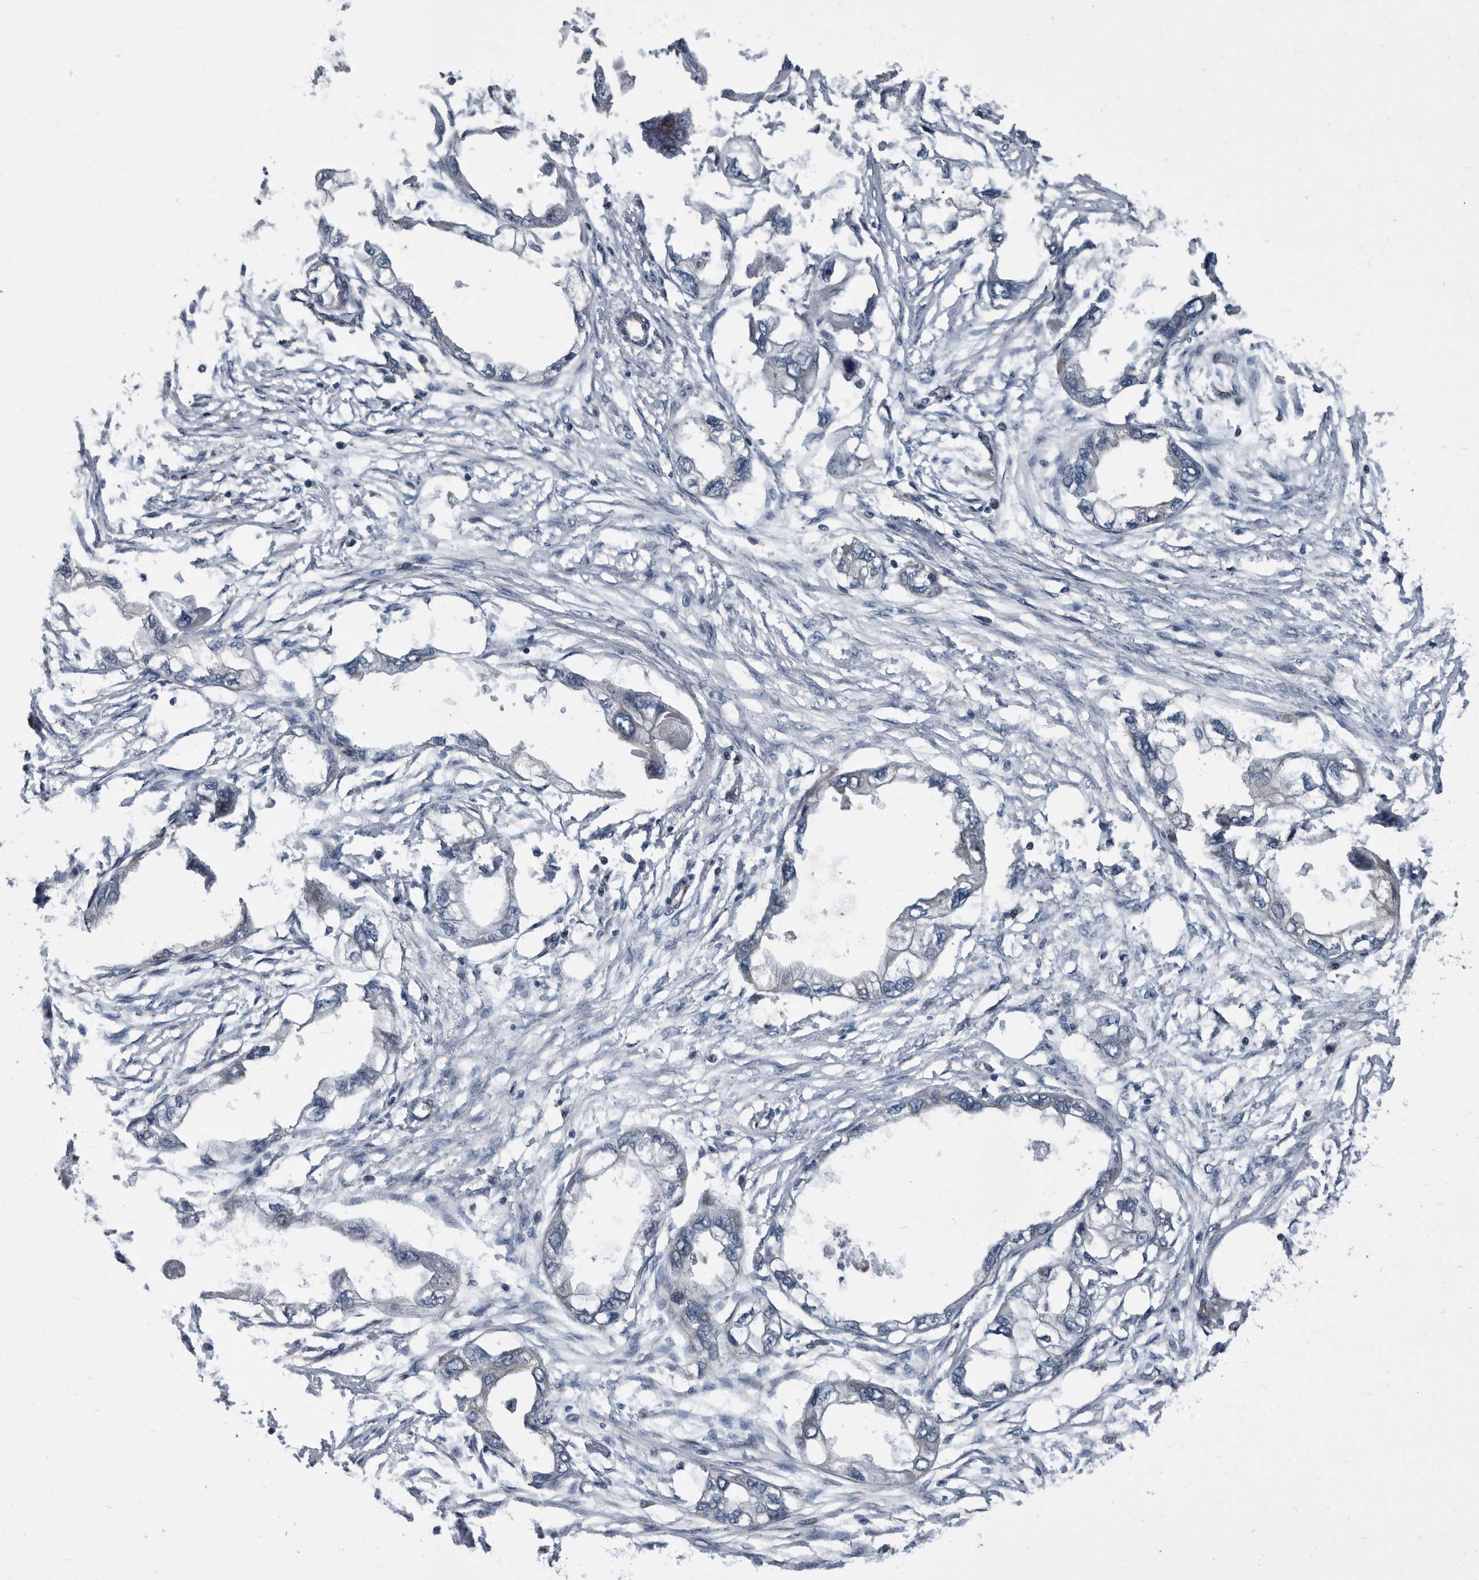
{"staining": {"intensity": "negative", "quantity": "none", "location": "none"}, "tissue": "endometrial cancer", "cell_type": "Tumor cells", "image_type": "cancer", "snomed": [{"axis": "morphology", "description": "Adenocarcinoma, NOS"}, {"axis": "morphology", "description": "Adenocarcinoma, metastatic, NOS"}, {"axis": "topography", "description": "Adipose tissue"}, {"axis": "topography", "description": "Endometrium"}], "caption": "The histopathology image shows no significant expression in tumor cells of metastatic adenocarcinoma (endometrial).", "gene": "ARMCX1", "patient": {"sex": "female", "age": 67}}